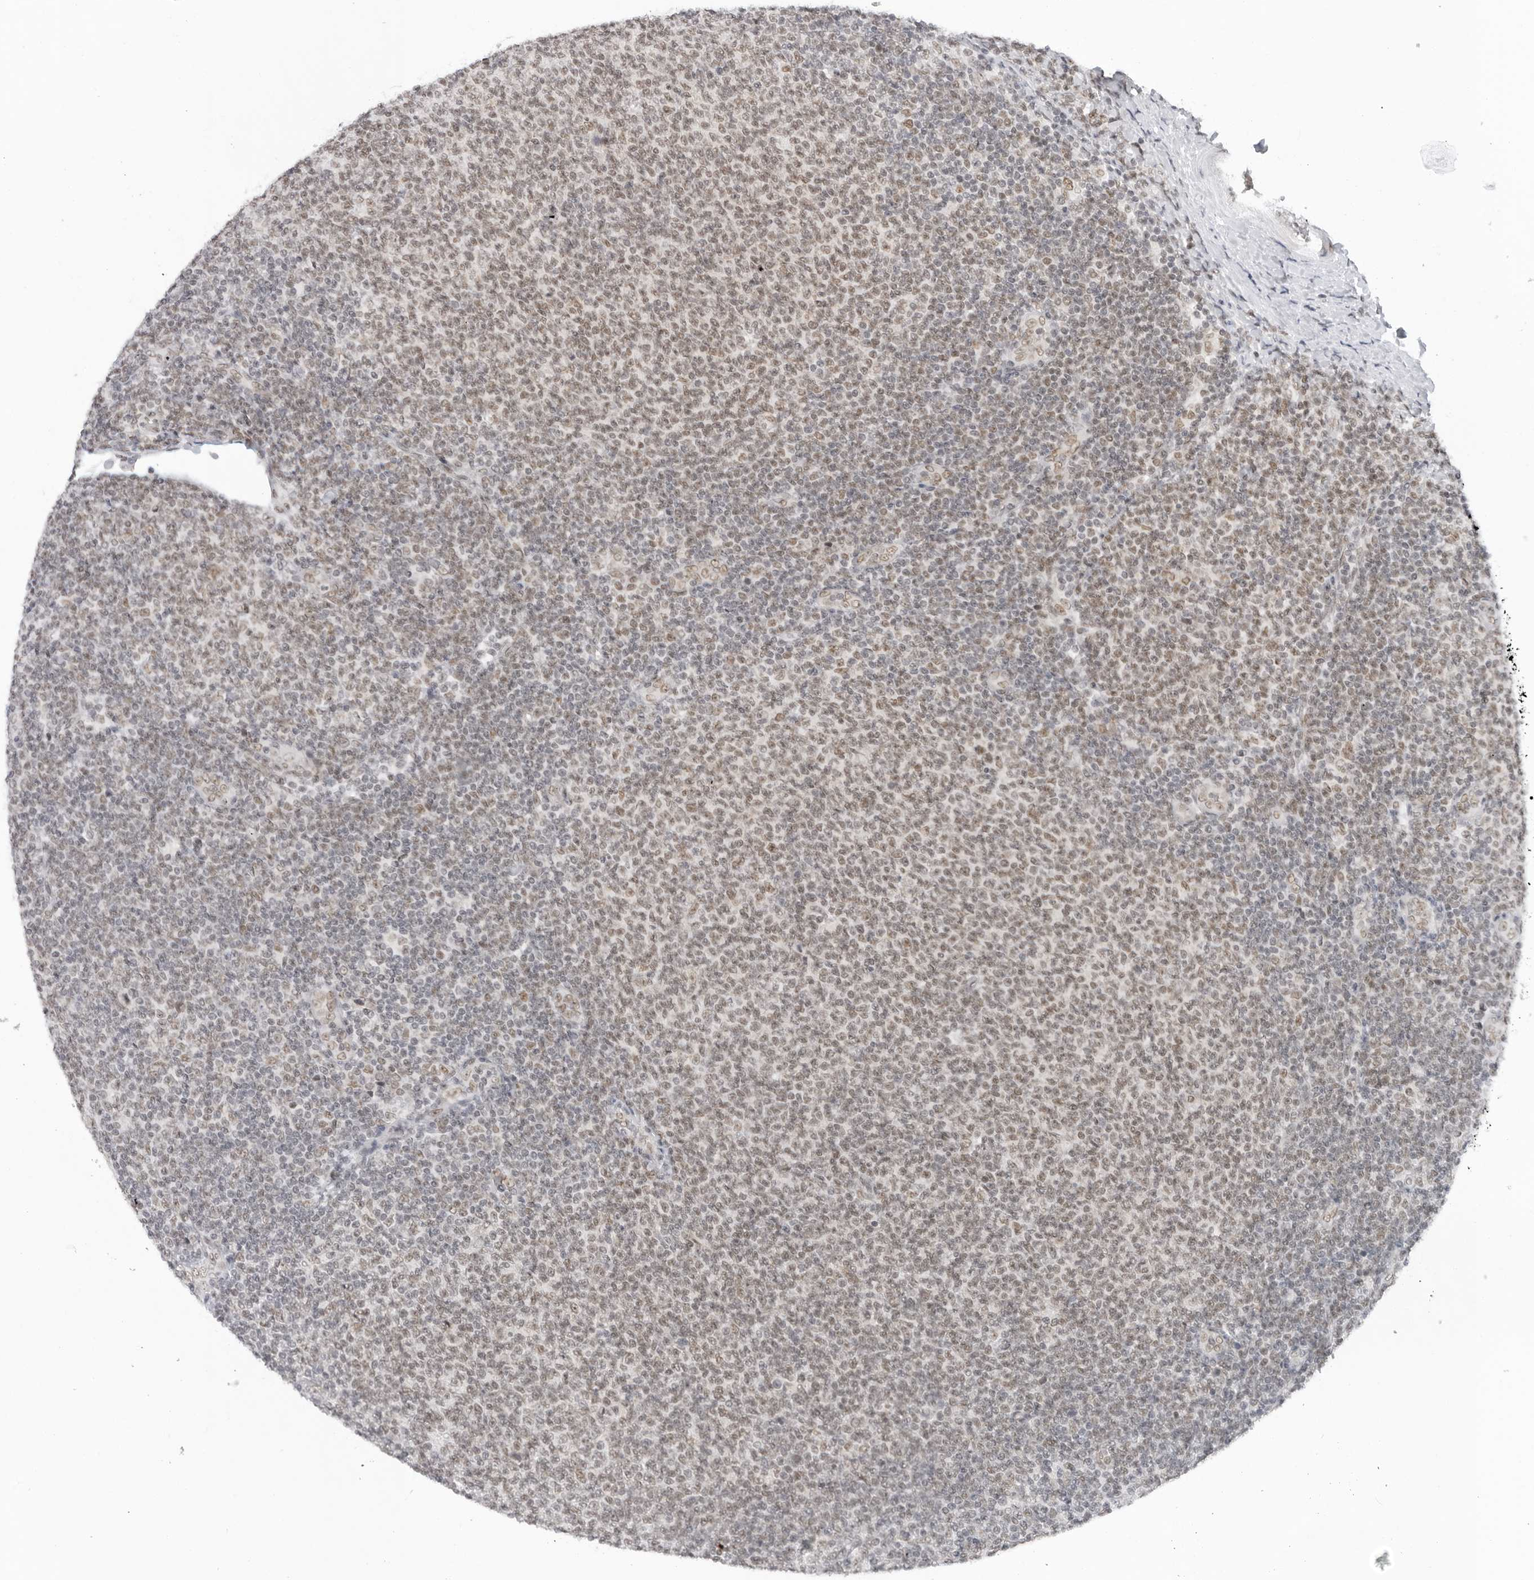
{"staining": {"intensity": "weak", "quantity": ">75%", "location": "nuclear"}, "tissue": "lymphoma", "cell_type": "Tumor cells", "image_type": "cancer", "snomed": [{"axis": "morphology", "description": "Malignant lymphoma, non-Hodgkin's type, Low grade"}, {"axis": "topography", "description": "Lymph node"}], "caption": "High-power microscopy captured an immunohistochemistry (IHC) image of lymphoma, revealing weak nuclear expression in about >75% of tumor cells.", "gene": "FOXK2", "patient": {"sex": "male", "age": 66}}